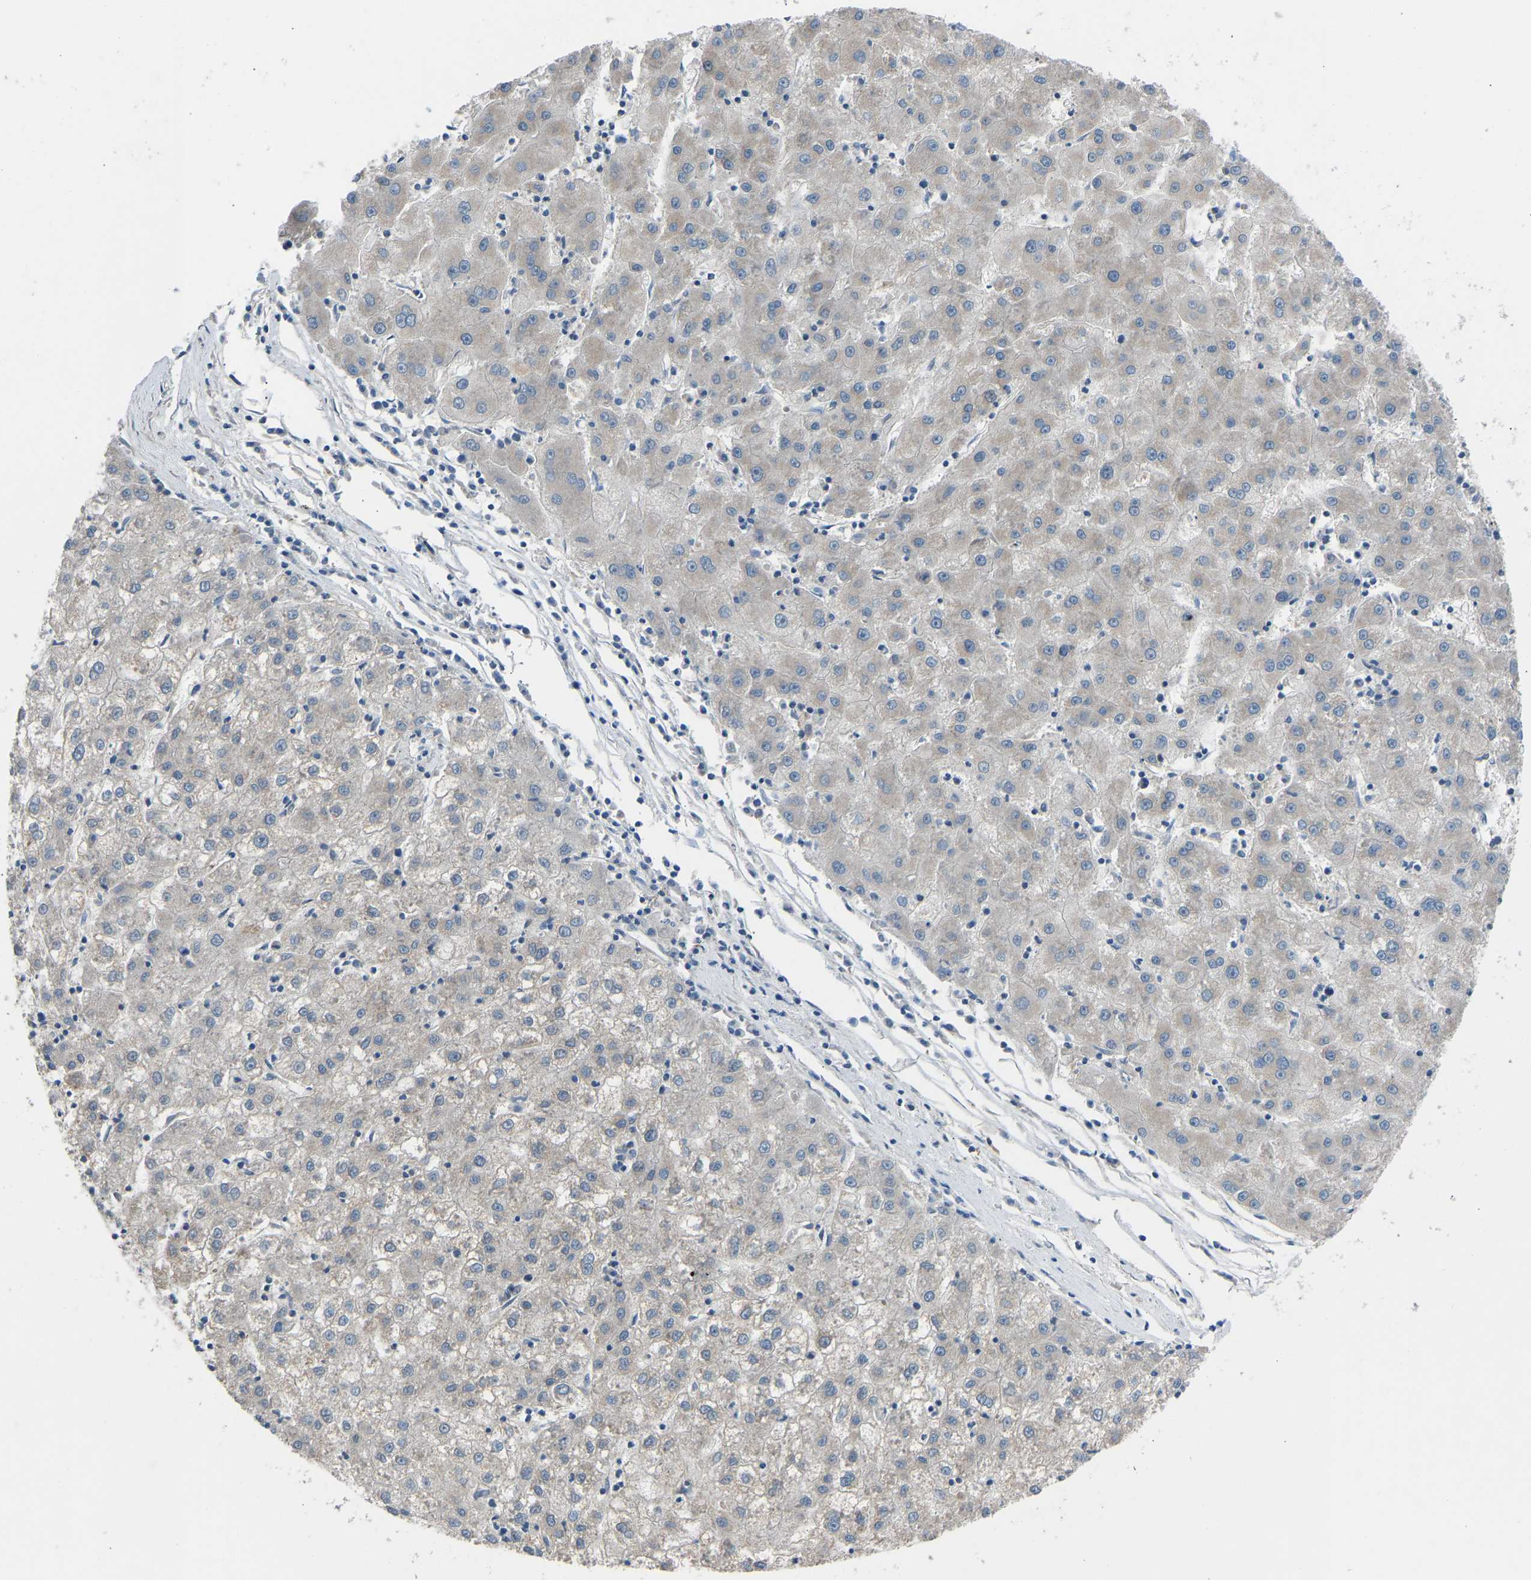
{"staining": {"intensity": "weak", "quantity": ">75%", "location": "cytoplasmic/membranous"}, "tissue": "liver cancer", "cell_type": "Tumor cells", "image_type": "cancer", "snomed": [{"axis": "morphology", "description": "Carcinoma, Hepatocellular, NOS"}, {"axis": "topography", "description": "Liver"}], "caption": "This micrograph shows liver hepatocellular carcinoma stained with immunohistochemistry to label a protein in brown. The cytoplasmic/membranous of tumor cells show weak positivity for the protein. Nuclei are counter-stained blue.", "gene": "CDK2AP1", "patient": {"sex": "male", "age": 72}}